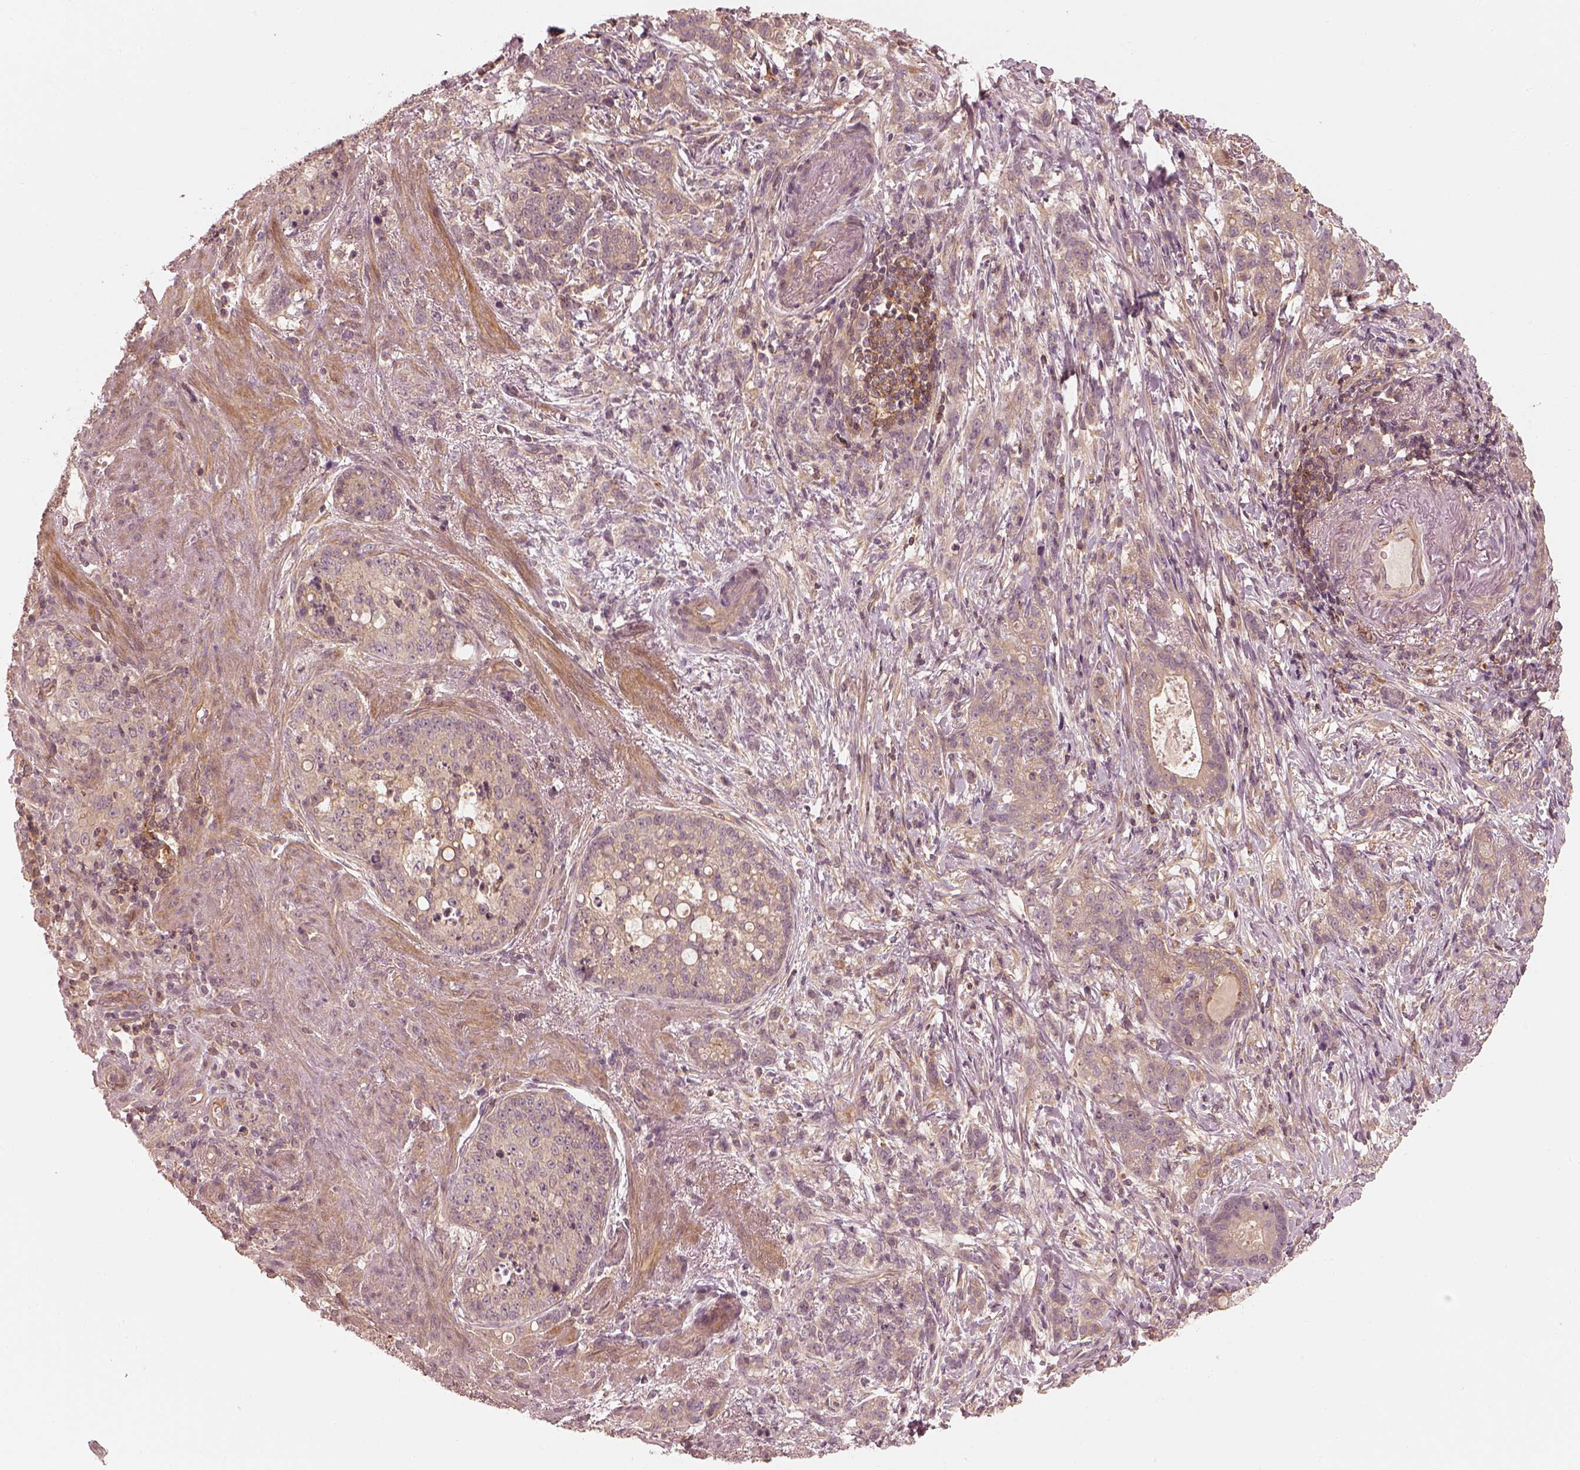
{"staining": {"intensity": "weak", "quantity": ">75%", "location": "cytoplasmic/membranous"}, "tissue": "stomach cancer", "cell_type": "Tumor cells", "image_type": "cancer", "snomed": [{"axis": "morphology", "description": "Adenocarcinoma, NOS"}, {"axis": "topography", "description": "Stomach, lower"}], "caption": "The immunohistochemical stain labels weak cytoplasmic/membranous staining in tumor cells of adenocarcinoma (stomach) tissue. The staining is performed using DAB brown chromogen to label protein expression. The nuclei are counter-stained blue using hematoxylin.", "gene": "FAM107B", "patient": {"sex": "male", "age": 88}}